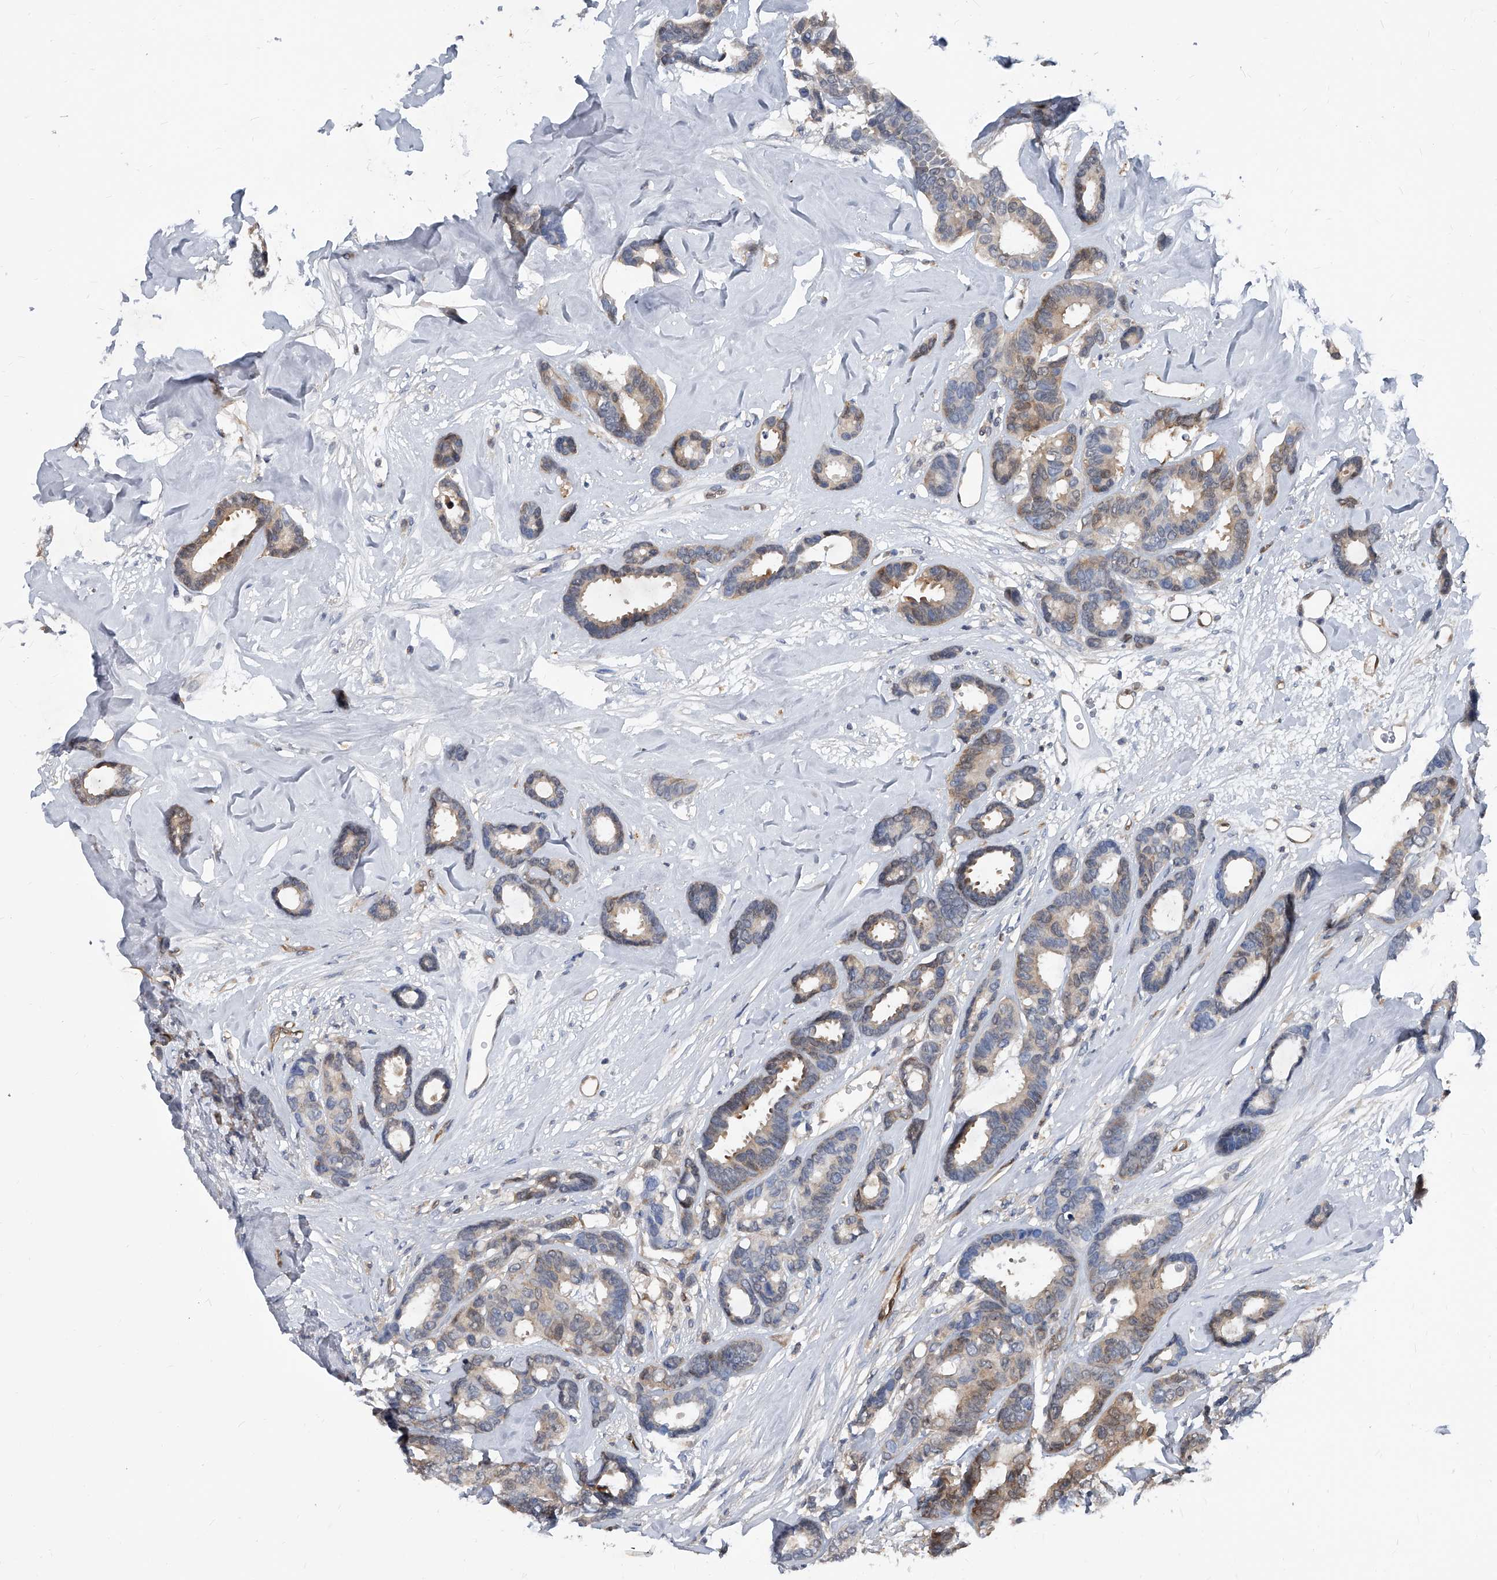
{"staining": {"intensity": "weak", "quantity": ">75%", "location": "cytoplasmic/membranous"}, "tissue": "breast cancer", "cell_type": "Tumor cells", "image_type": "cancer", "snomed": [{"axis": "morphology", "description": "Duct carcinoma"}, {"axis": "topography", "description": "Breast"}], "caption": "DAB (3,3'-diaminobenzidine) immunohistochemical staining of intraductal carcinoma (breast) demonstrates weak cytoplasmic/membranous protein staining in approximately >75% of tumor cells.", "gene": "MAP2K6", "patient": {"sex": "female", "age": 87}}